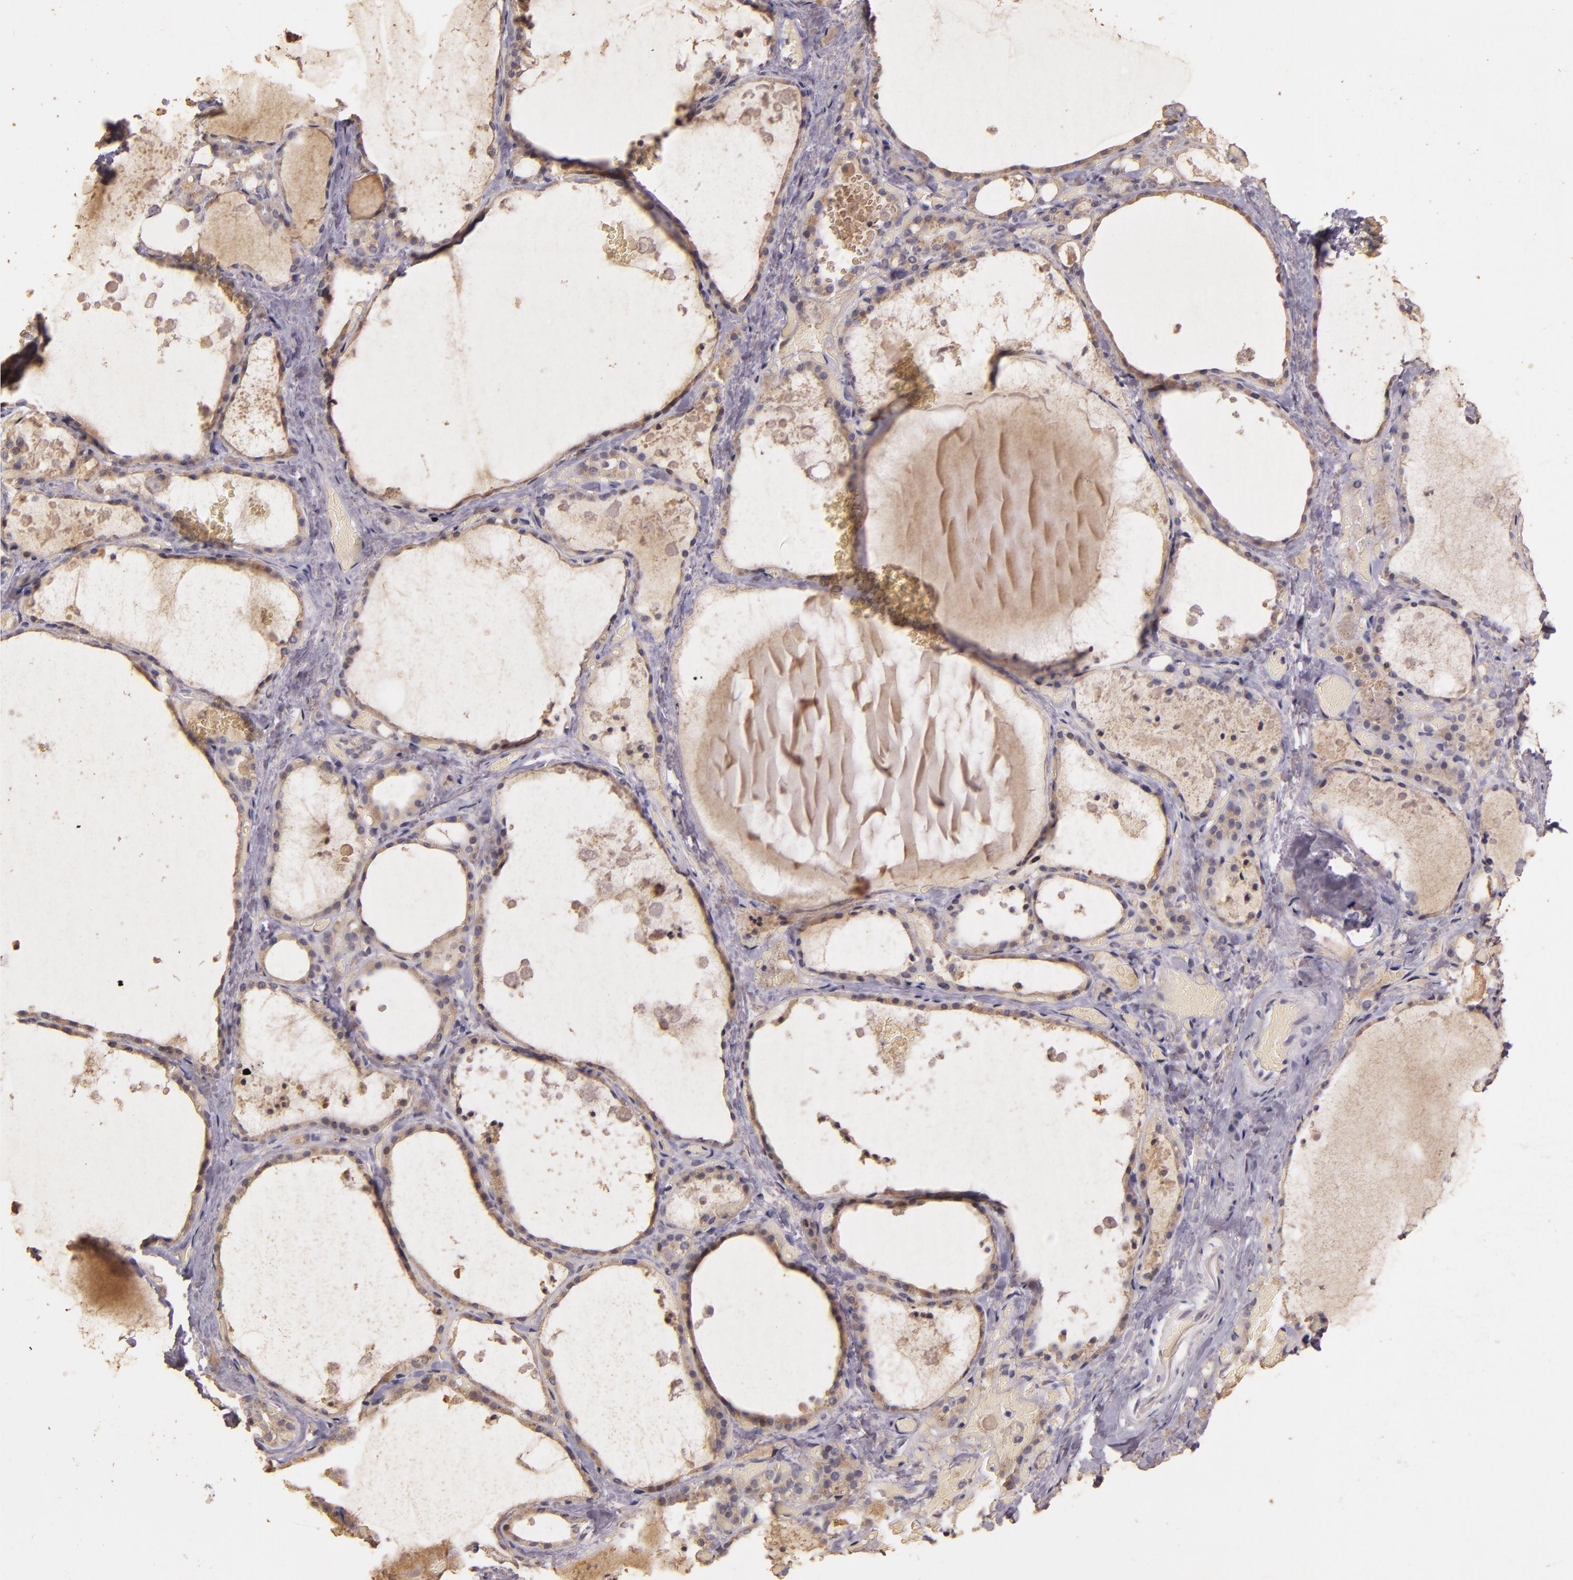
{"staining": {"intensity": "moderate", "quantity": "25%-75%", "location": "cytoplasmic/membranous"}, "tissue": "thyroid gland", "cell_type": "Glandular cells", "image_type": "normal", "snomed": [{"axis": "morphology", "description": "Normal tissue, NOS"}, {"axis": "topography", "description": "Thyroid gland"}], "caption": "Immunohistochemistry (DAB) staining of unremarkable human thyroid gland displays moderate cytoplasmic/membranous protein staining in approximately 25%-75% of glandular cells.", "gene": "BCL2L13", "patient": {"sex": "male", "age": 61}}